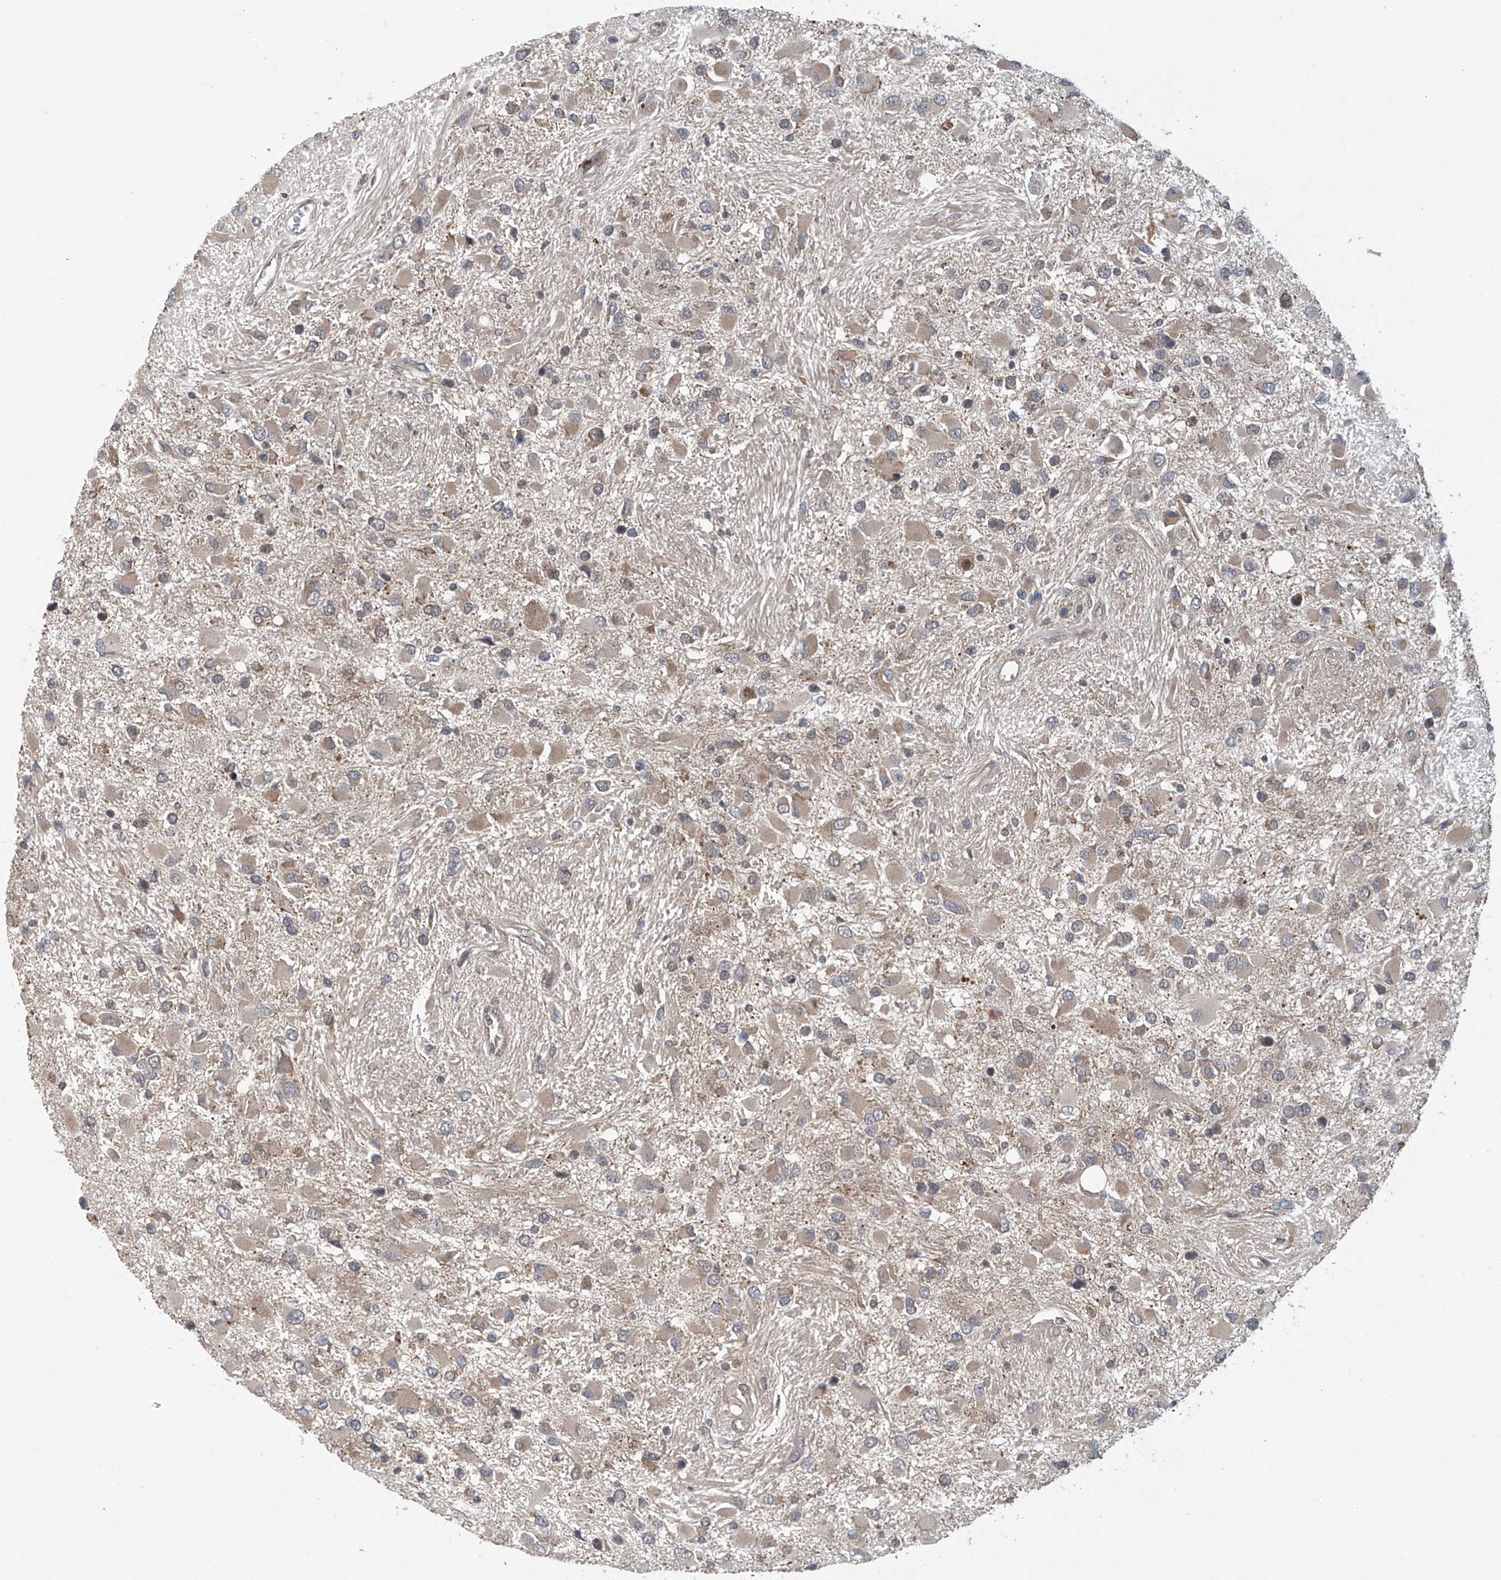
{"staining": {"intensity": "weak", "quantity": "25%-75%", "location": "cytoplasmic/membranous"}, "tissue": "glioma", "cell_type": "Tumor cells", "image_type": "cancer", "snomed": [{"axis": "morphology", "description": "Glioma, malignant, High grade"}, {"axis": "topography", "description": "Brain"}], "caption": "Protein expression analysis of malignant glioma (high-grade) exhibits weak cytoplasmic/membranous staining in approximately 25%-75% of tumor cells.", "gene": "ABHD13", "patient": {"sex": "male", "age": 53}}